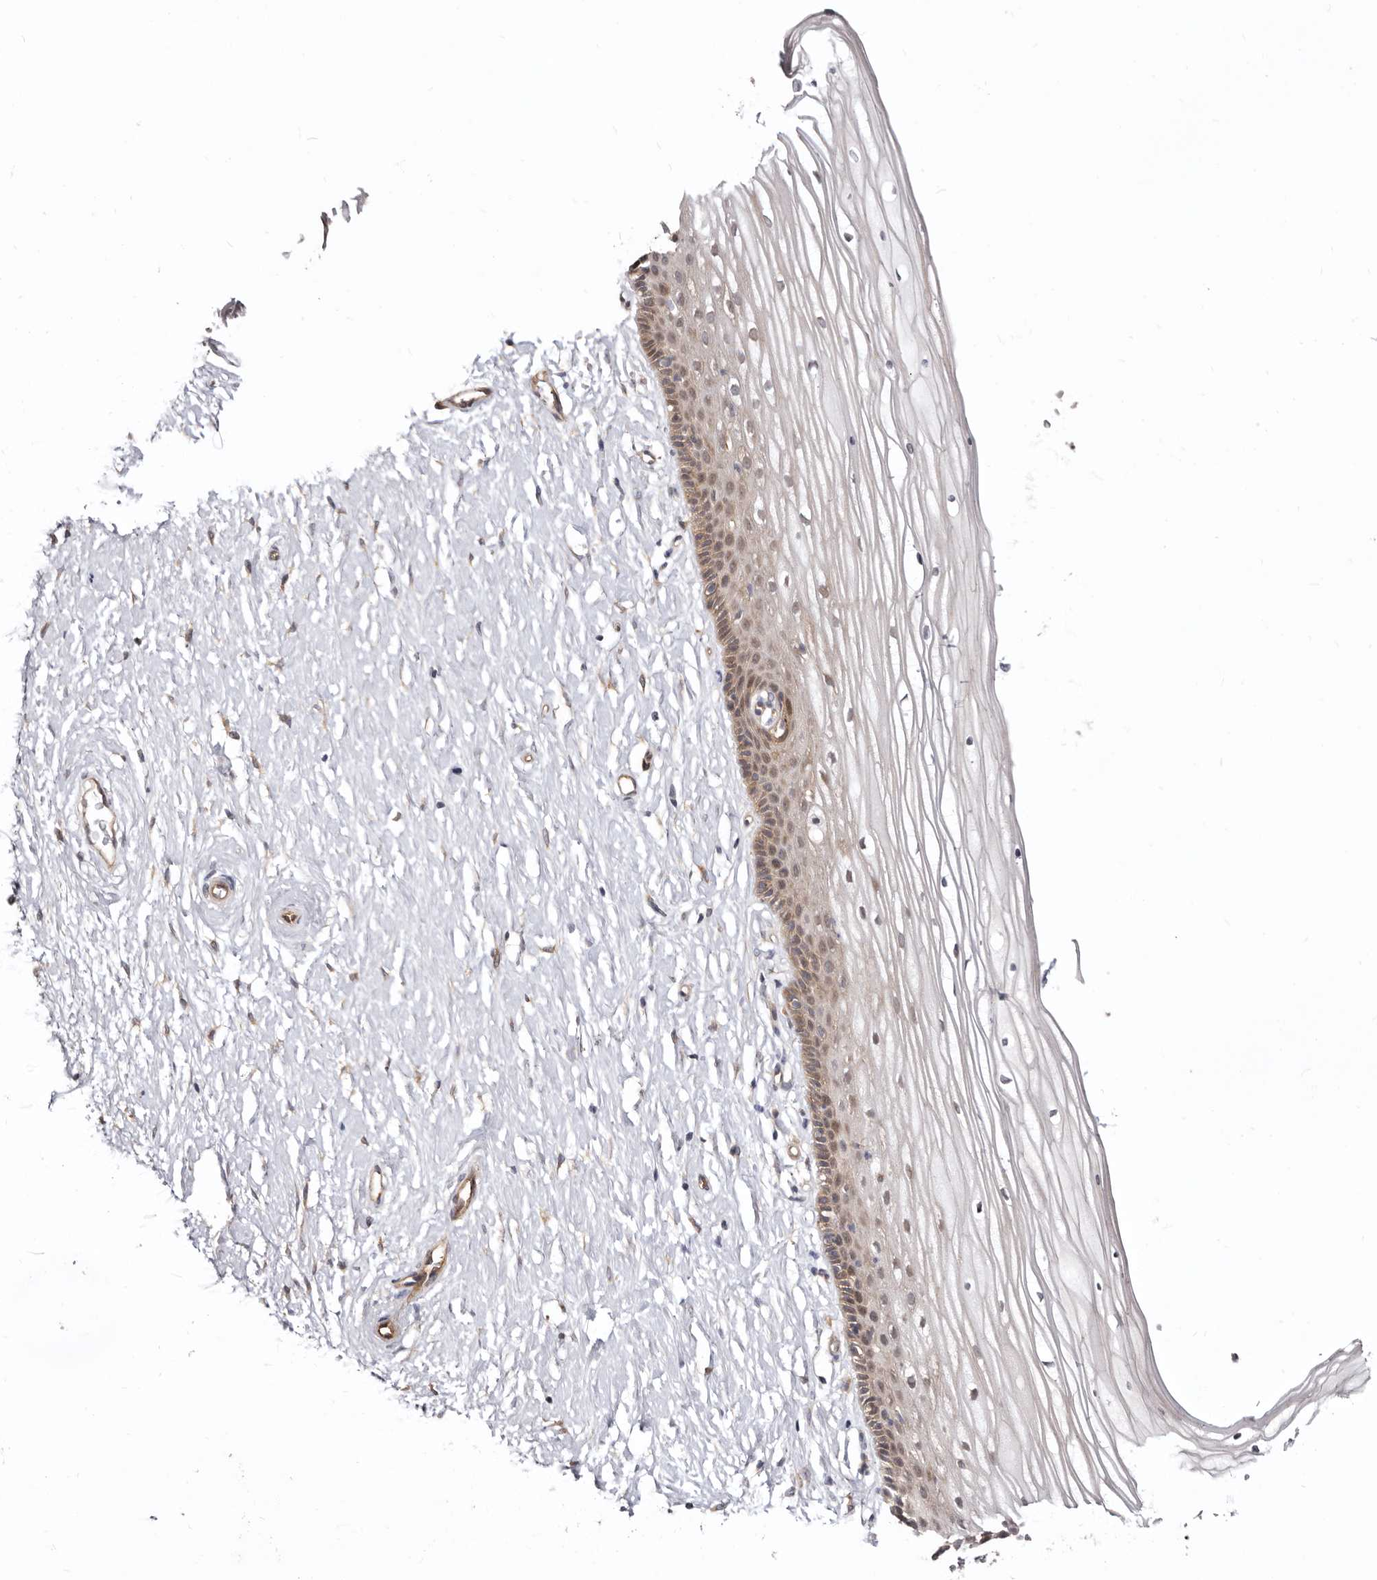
{"staining": {"intensity": "weak", "quantity": "25%-75%", "location": "cytoplasmic/membranous"}, "tissue": "vagina", "cell_type": "Squamous epithelial cells", "image_type": "normal", "snomed": [{"axis": "morphology", "description": "Normal tissue, NOS"}, {"axis": "topography", "description": "Vagina"}, {"axis": "topography", "description": "Cervix"}], "caption": "A high-resolution photomicrograph shows immunohistochemistry staining of normal vagina, which reveals weak cytoplasmic/membranous positivity in approximately 25%-75% of squamous epithelial cells.", "gene": "GPATCH4", "patient": {"sex": "female", "age": 40}}